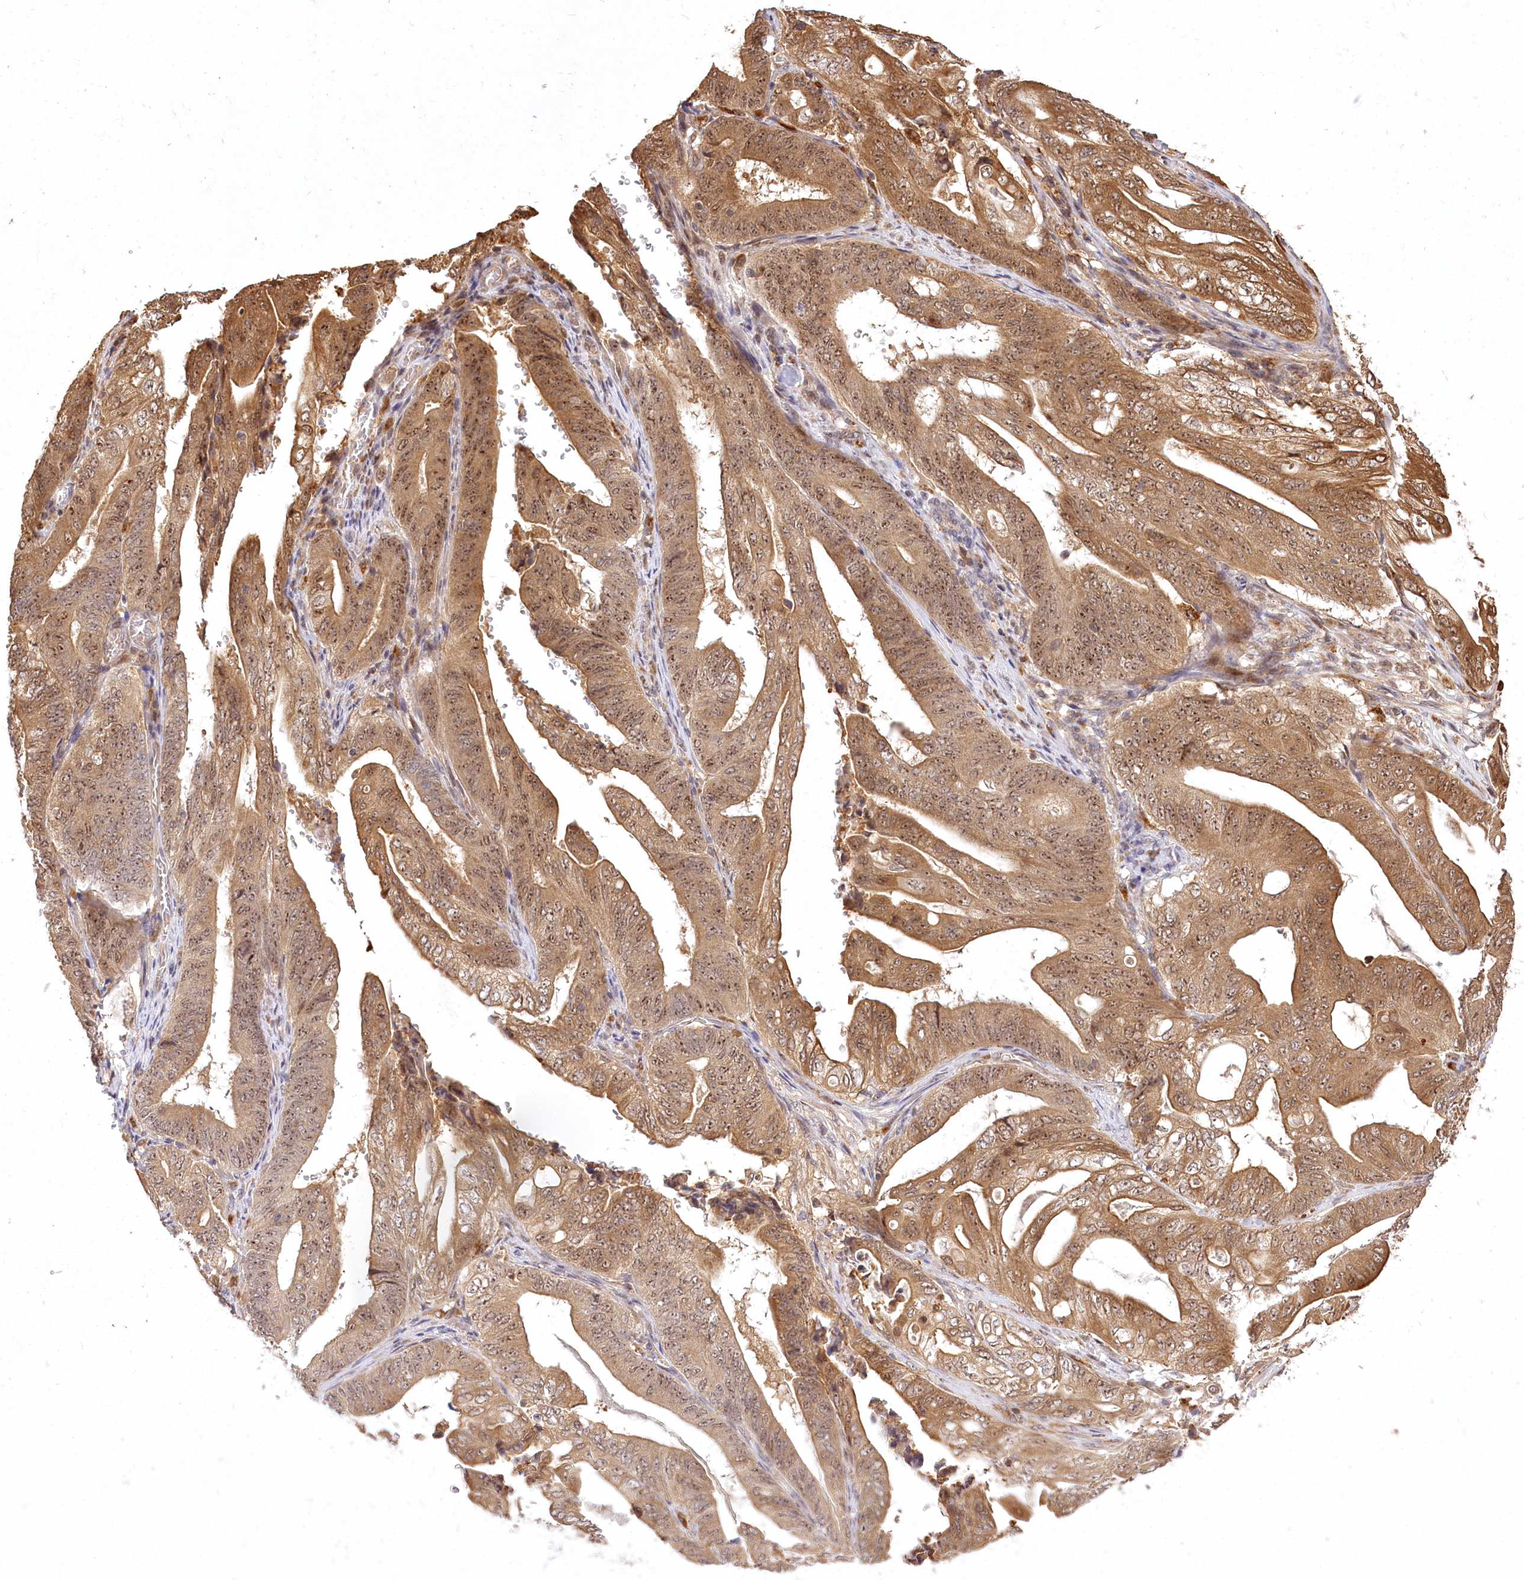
{"staining": {"intensity": "moderate", "quantity": ">75%", "location": "cytoplasmic/membranous,nuclear"}, "tissue": "stomach cancer", "cell_type": "Tumor cells", "image_type": "cancer", "snomed": [{"axis": "morphology", "description": "Adenocarcinoma, NOS"}, {"axis": "topography", "description": "Stomach"}], "caption": "Protein expression analysis of human stomach cancer reveals moderate cytoplasmic/membranous and nuclear expression in about >75% of tumor cells.", "gene": "SERGEF", "patient": {"sex": "female", "age": 73}}